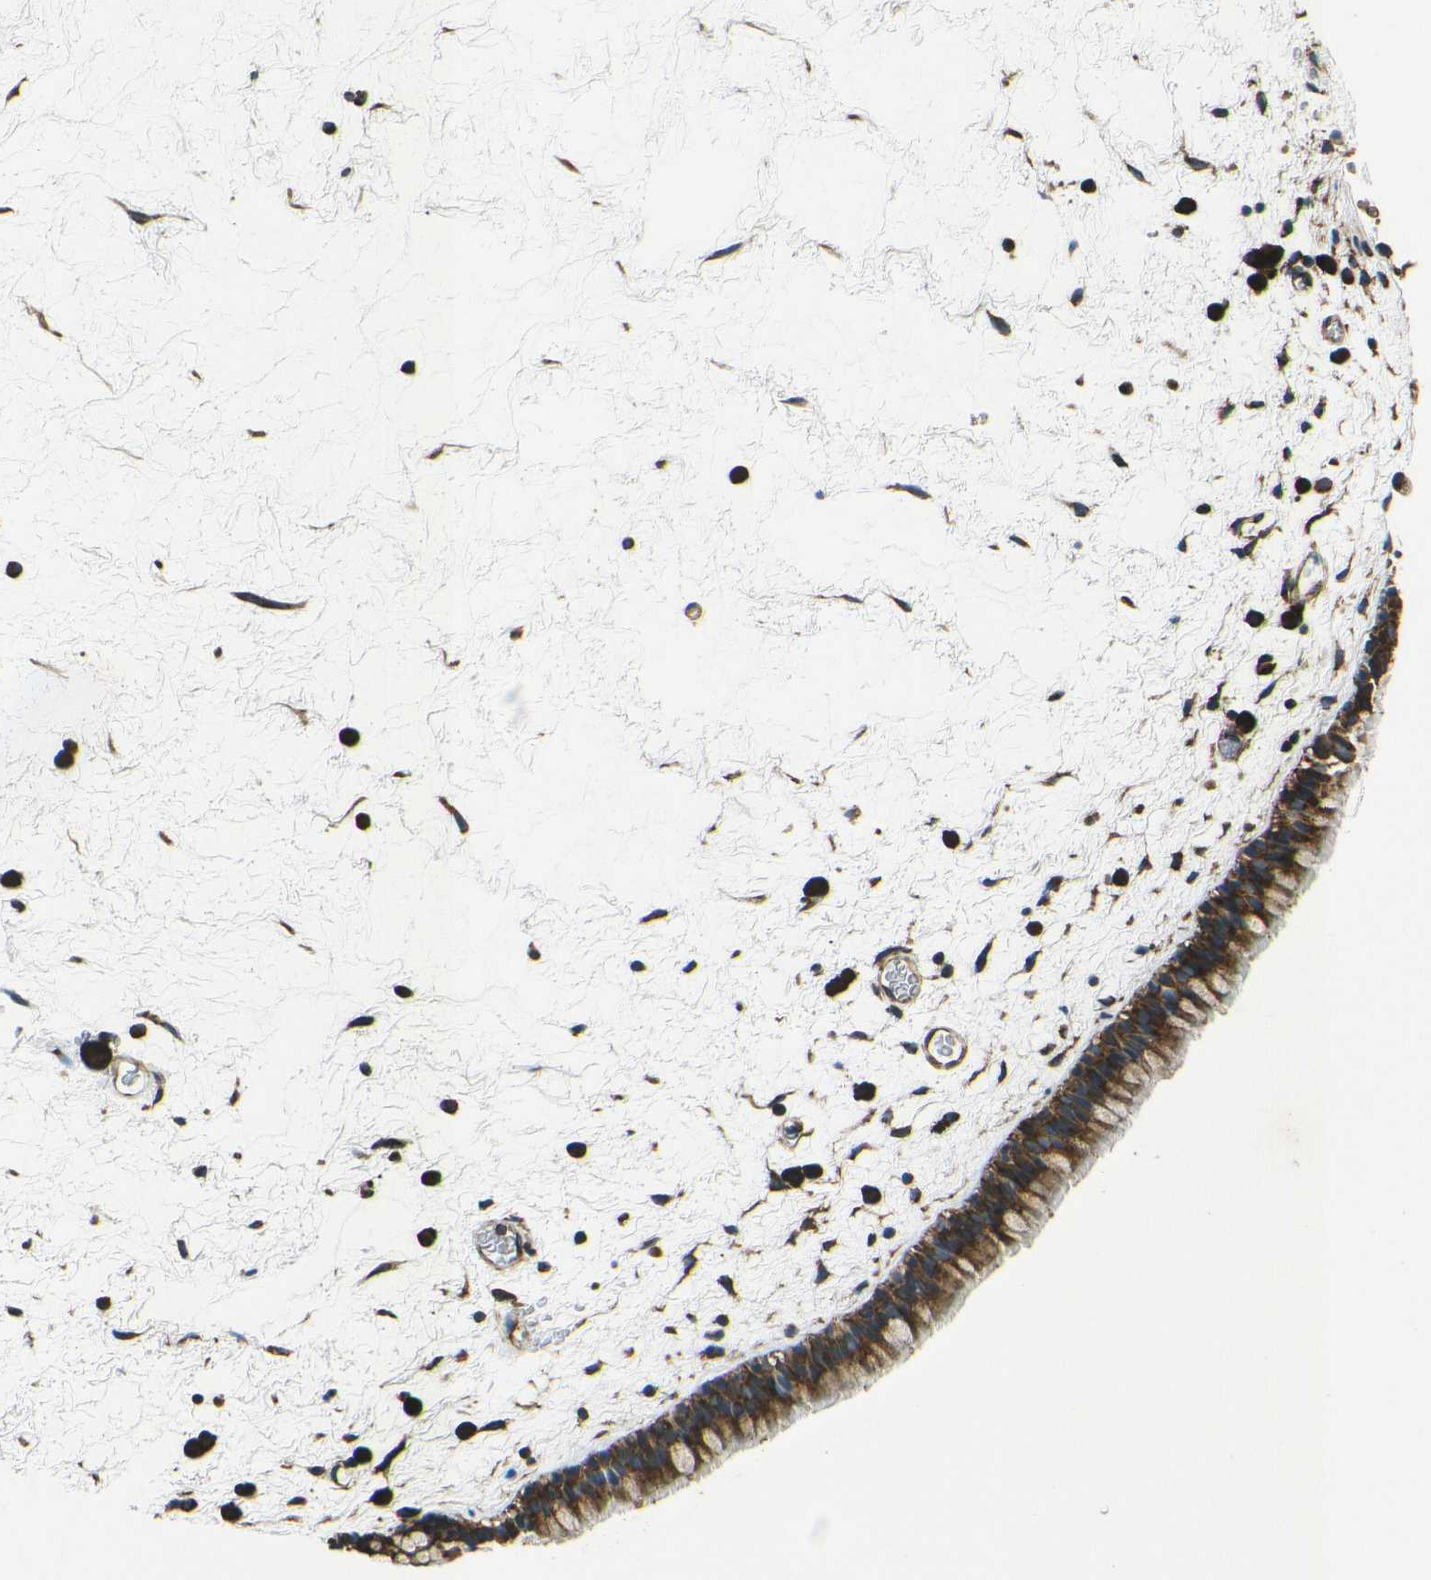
{"staining": {"intensity": "strong", "quantity": ">75%", "location": "cytoplasmic/membranous"}, "tissue": "nasopharynx", "cell_type": "Respiratory epithelial cells", "image_type": "normal", "snomed": [{"axis": "morphology", "description": "Normal tissue, NOS"}, {"axis": "morphology", "description": "Inflammation, NOS"}, {"axis": "topography", "description": "Nasopharynx"}], "caption": "This photomicrograph demonstrates IHC staining of unremarkable nasopharynx, with high strong cytoplasmic/membranous staining in approximately >75% of respiratory epithelial cells.", "gene": "RPSA", "patient": {"sex": "male", "age": 48}}